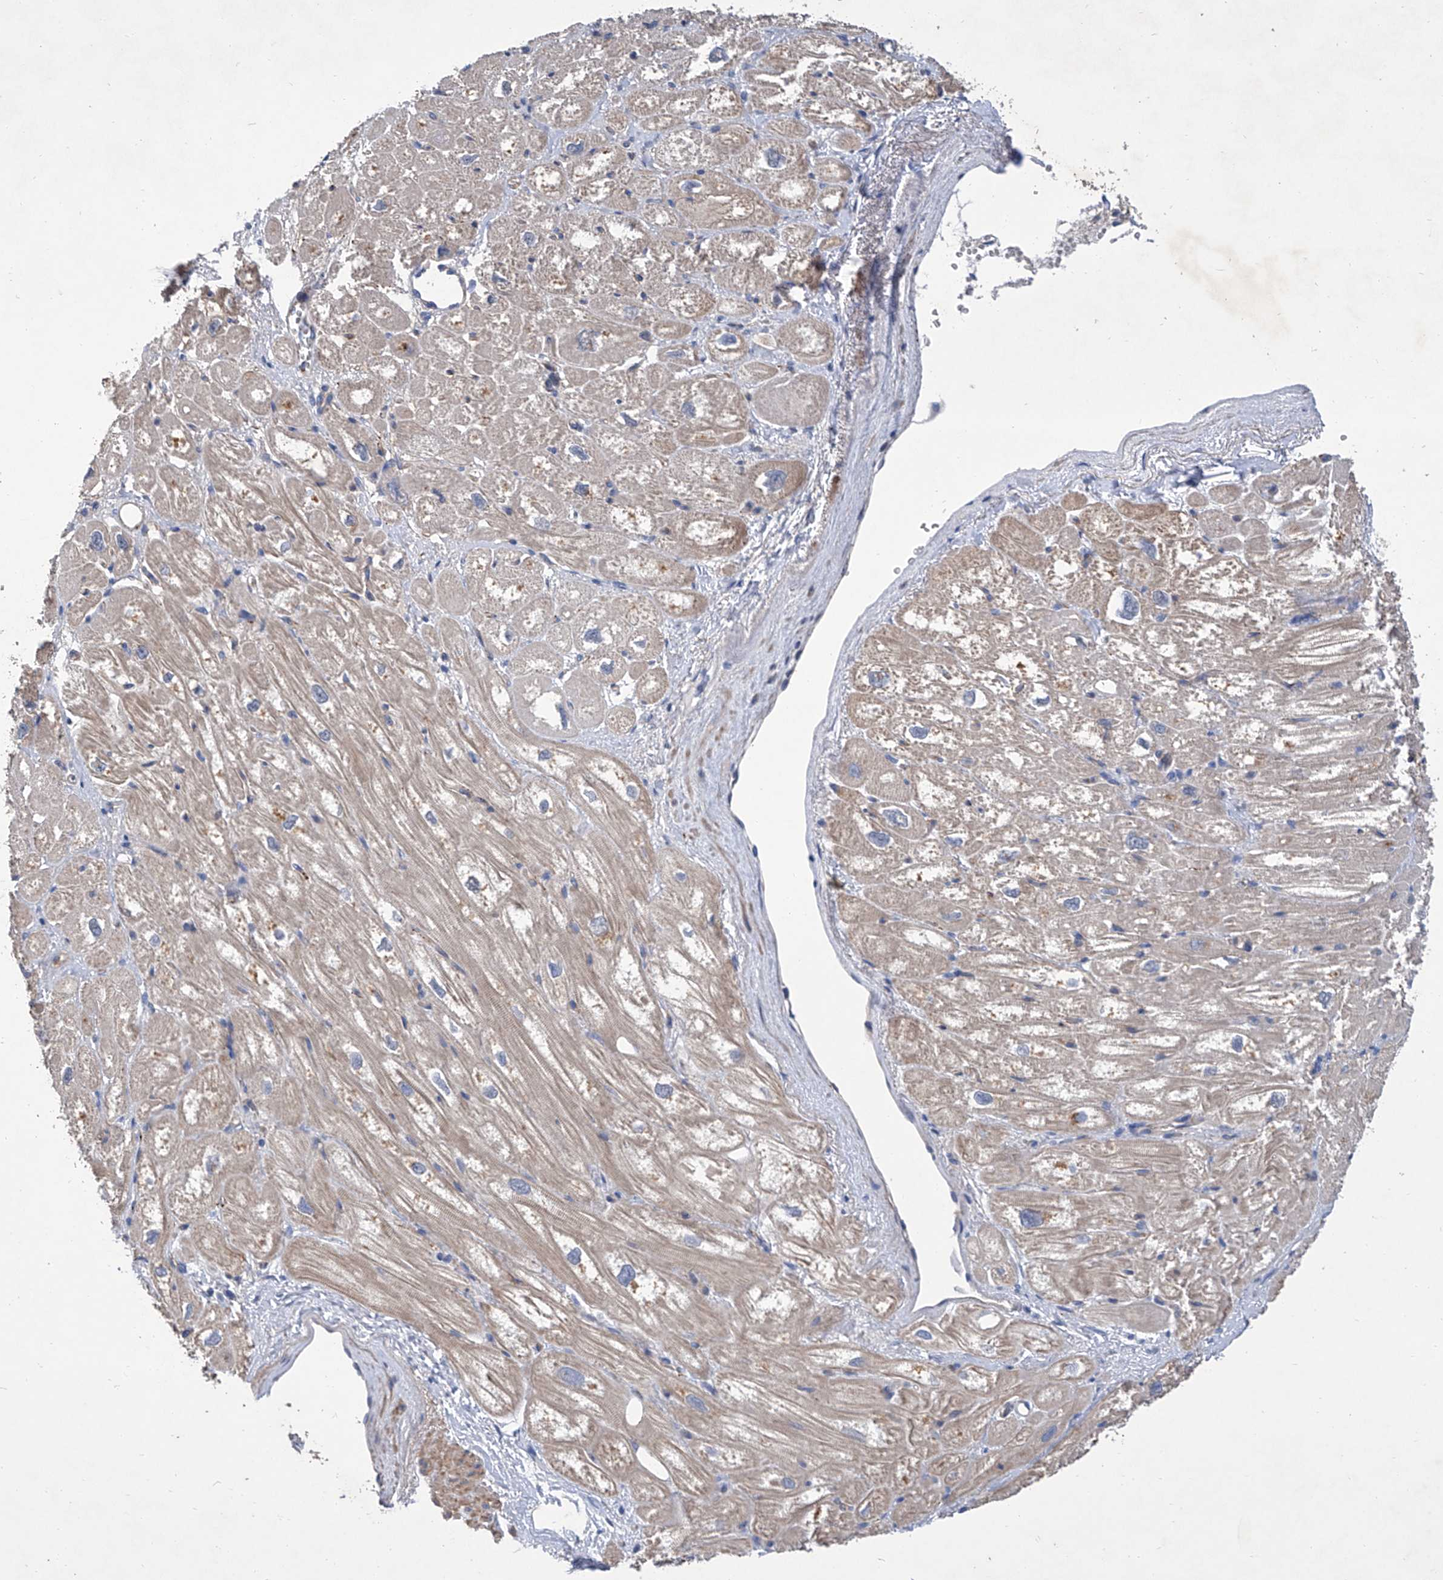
{"staining": {"intensity": "moderate", "quantity": "25%-75%", "location": "cytoplasmic/membranous"}, "tissue": "heart muscle", "cell_type": "Cardiomyocytes", "image_type": "normal", "snomed": [{"axis": "morphology", "description": "Normal tissue, NOS"}, {"axis": "topography", "description": "Heart"}], "caption": "DAB immunohistochemical staining of normal human heart muscle shows moderate cytoplasmic/membranous protein positivity in approximately 25%-75% of cardiomyocytes.", "gene": "GPT", "patient": {"sex": "male", "age": 50}}